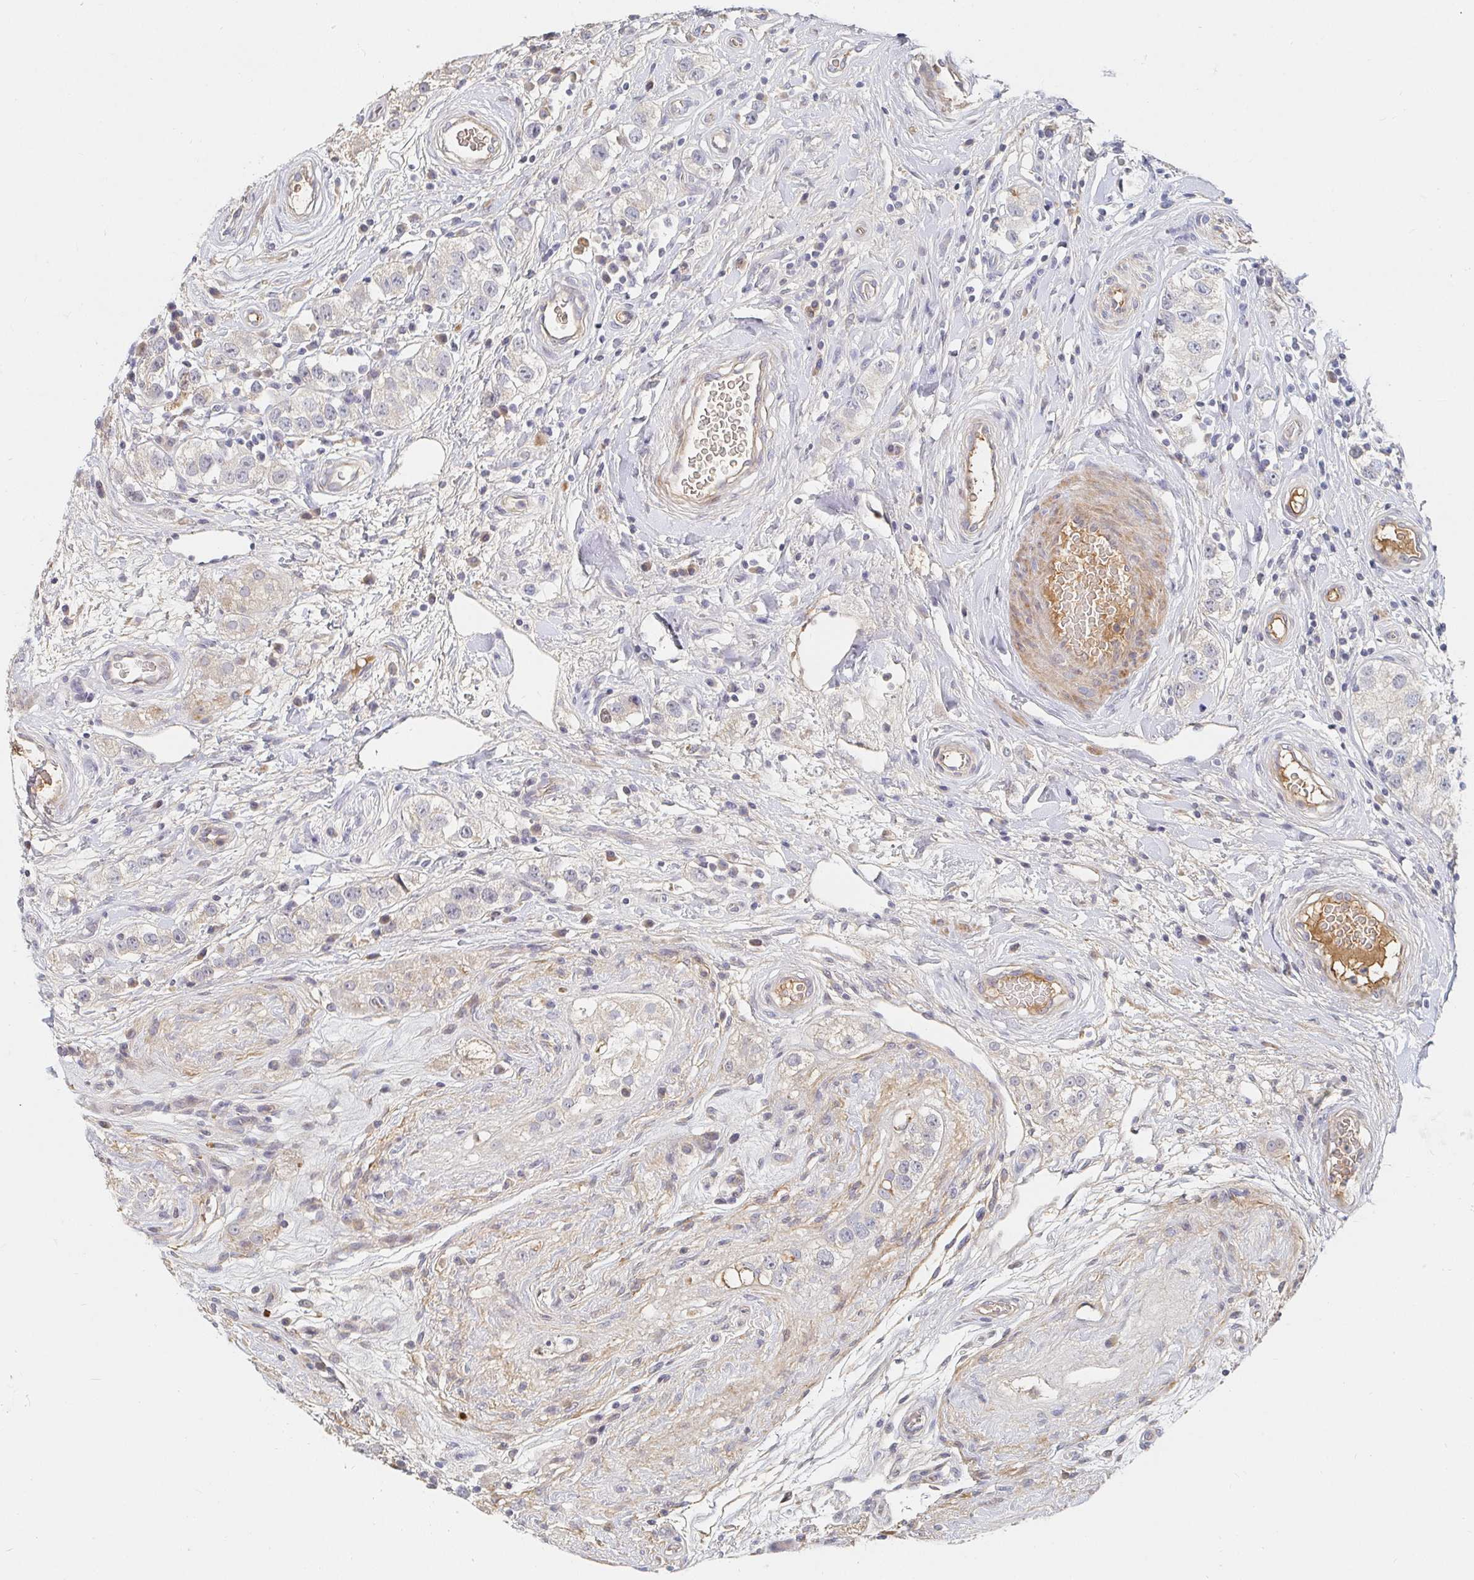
{"staining": {"intensity": "negative", "quantity": "none", "location": "none"}, "tissue": "testis cancer", "cell_type": "Tumor cells", "image_type": "cancer", "snomed": [{"axis": "morphology", "description": "Seminoma, NOS"}, {"axis": "topography", "description": "Testis"}], "caption": "This is an immunohistochemistry micrograph of testis cancer. There is no expression in tumor cells.", "gene": "NME9", "patient": {"sex": "male", "age": 34}}